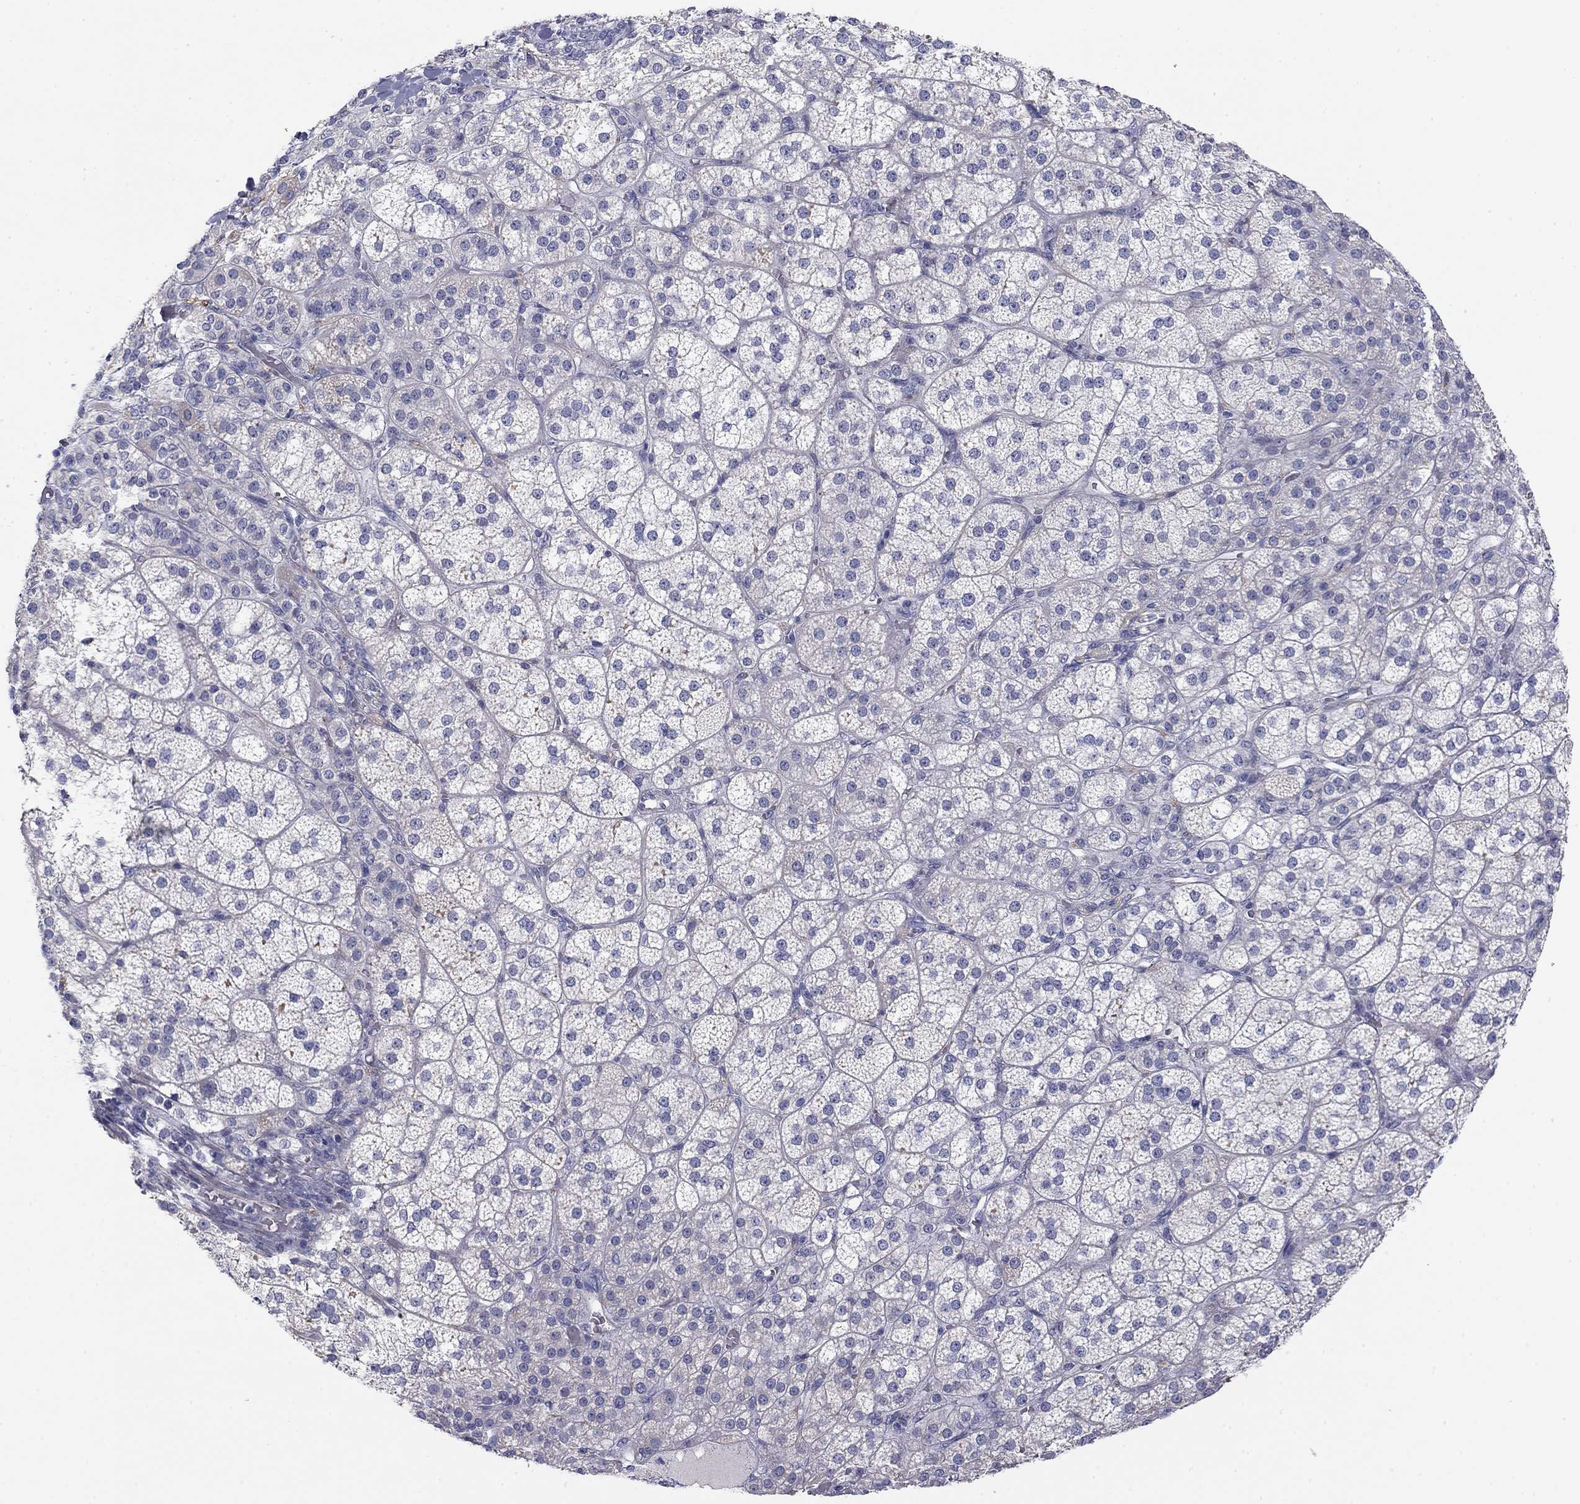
{"staining": {"intensity": "weak", "quantity": "<25%", "location": "cytoplasmic/membranous"}, "tissue": "adrenal gland", "cell_type": "Glandular cells", "image_type": "normal", "snomed": [{"axis": "morphology", "description": "Normal tissue, NOS"}, {"axis": "topography", "description": "Adrenal gland"}], "caption": "The micrograph demonstrates no significant positivity in glandular cells of adrenal gland.", "gene": "SEPTIN3", "patient": {"sex": "female", "age": 60}}